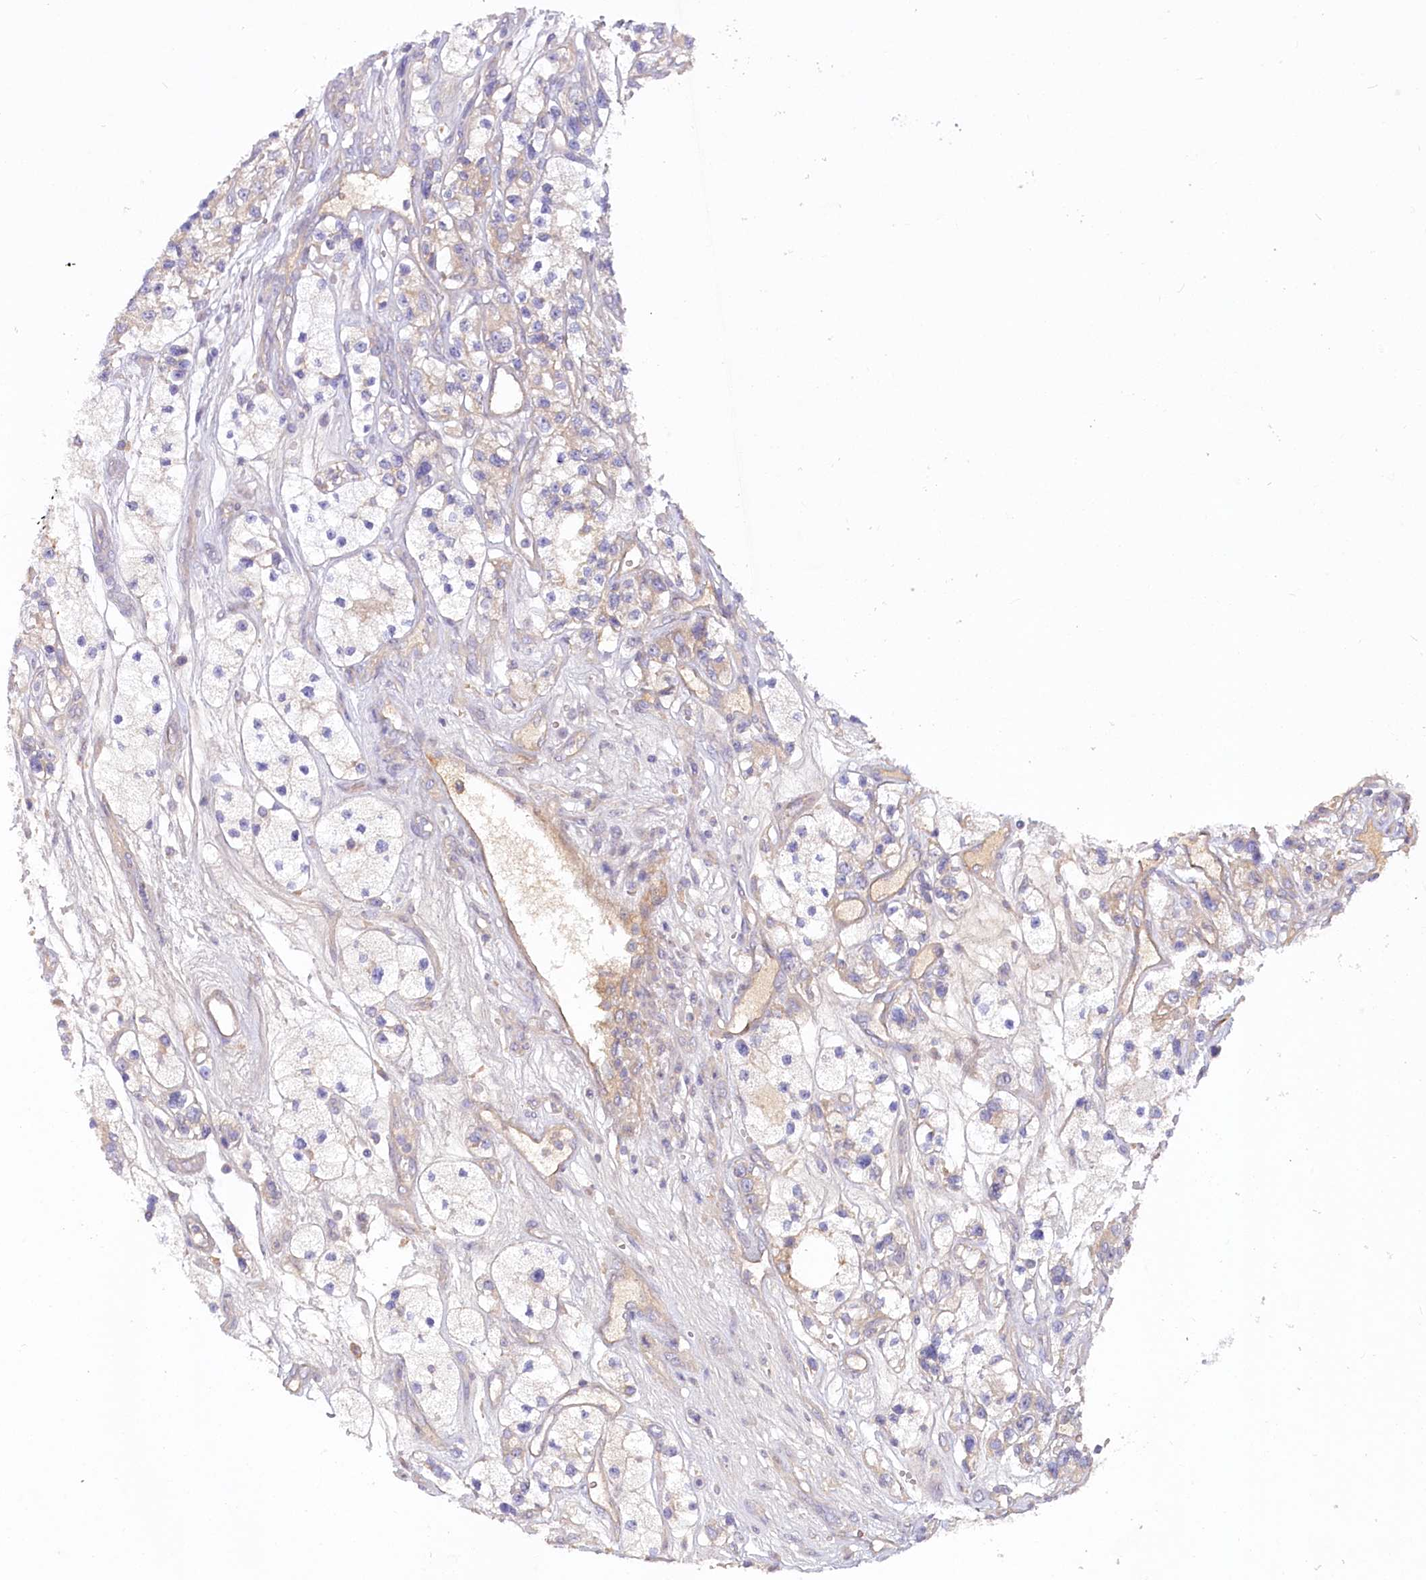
{"staining": {"intensity": "moderate", "quantity": "<25%", "location": "cytoplasmic/membranous"}, "tissue": "renal cancer", "cell_type": "Tumor cells", "image_type": "cancer", "snomed": [{"axis": "morphology", "description": "Adenocarcinoma, NOS"}, {"axis": "topography", "description": "Kidney"}], "caption": "Immunohistochemical staining of renal cancer demonstrates moderate cytoplasmic/membranous protein staining in about <25% of tumor cells.", "gene": "EFHC2", "patient": {"sex": "female", "age": 57}}